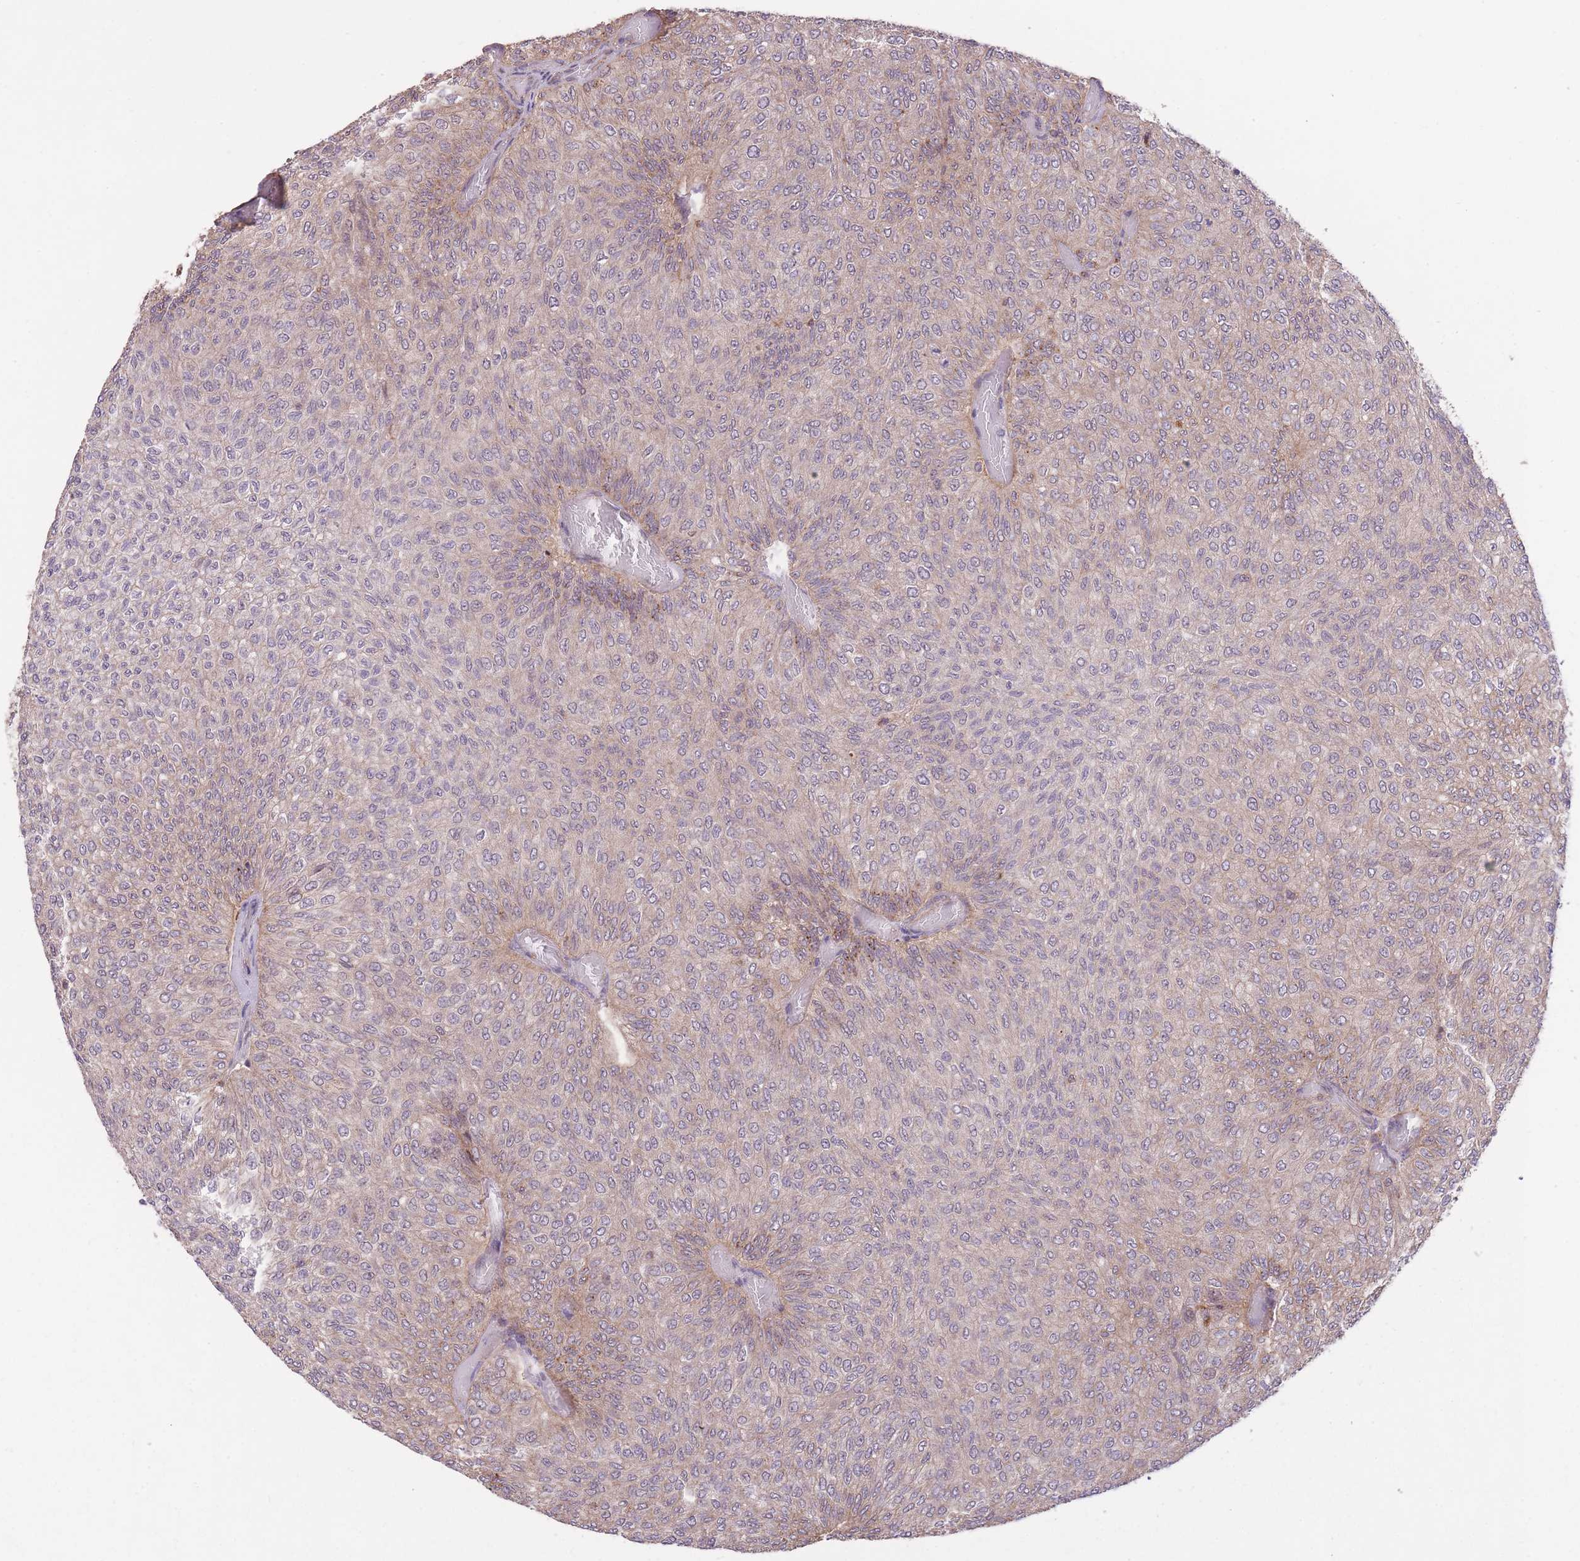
{"staining": {"intensity": "weak", "quantity": "25%-75%", "location": "cytoplasmic/membranous"}, "tissue": "urothelial cancer", "cell_type": "Tumor cells", "image_type": "cancer", "snomed": [{"axis": "morphology", "description": "Urothelial carcinoma, Low grade"}, {"axis": "topography", "description": "Urinary bladder"}], "caption": "Immunohistochemical staining of urothelial carcinoma (low-grade) shows low levels of weak cytoplasmic/membranous protein expression in approximately 25%-75% of tumor cells.", "gene": "POLR3F", "patient": {"sex": "male", "age": 78}}